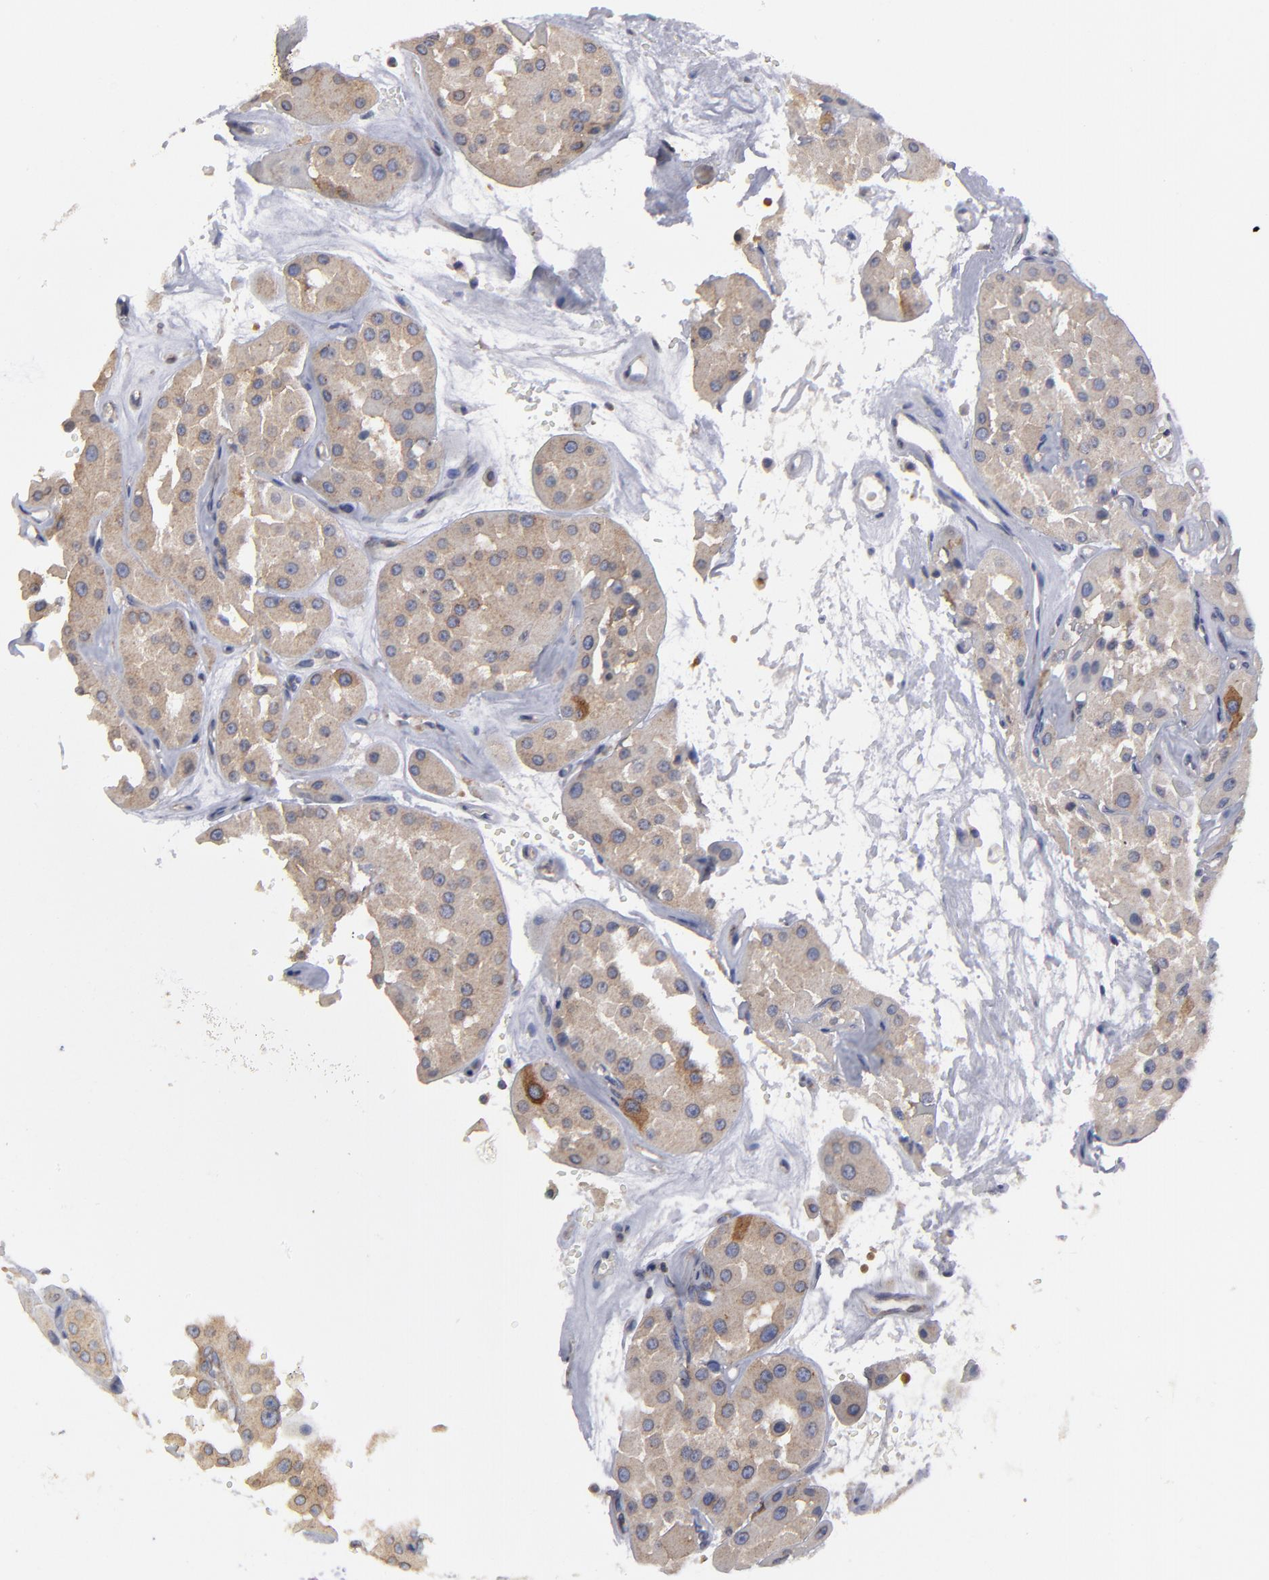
{"staining": {"intensity": "moderate", "quantity": ">75%", "location": "cytoplasmic/membranous"}, "tissue": "renal cancer", "cell_type": "Tumor cells", "image_type": "cancer", "snomed": [{"axis": "morphology", "description": "Adenocarcinoma, uncertain malignant potential"}, {"axis": "topography", "description": "Kidney"}], "caption": "This image displays immunohistochemistry staining of renal cancer, with medium moderate cytoplasmic/membranous positivity in about >75% of tumor cells.", "gene": "CEP97", "patient": {"sex": "male", "age": 63}}